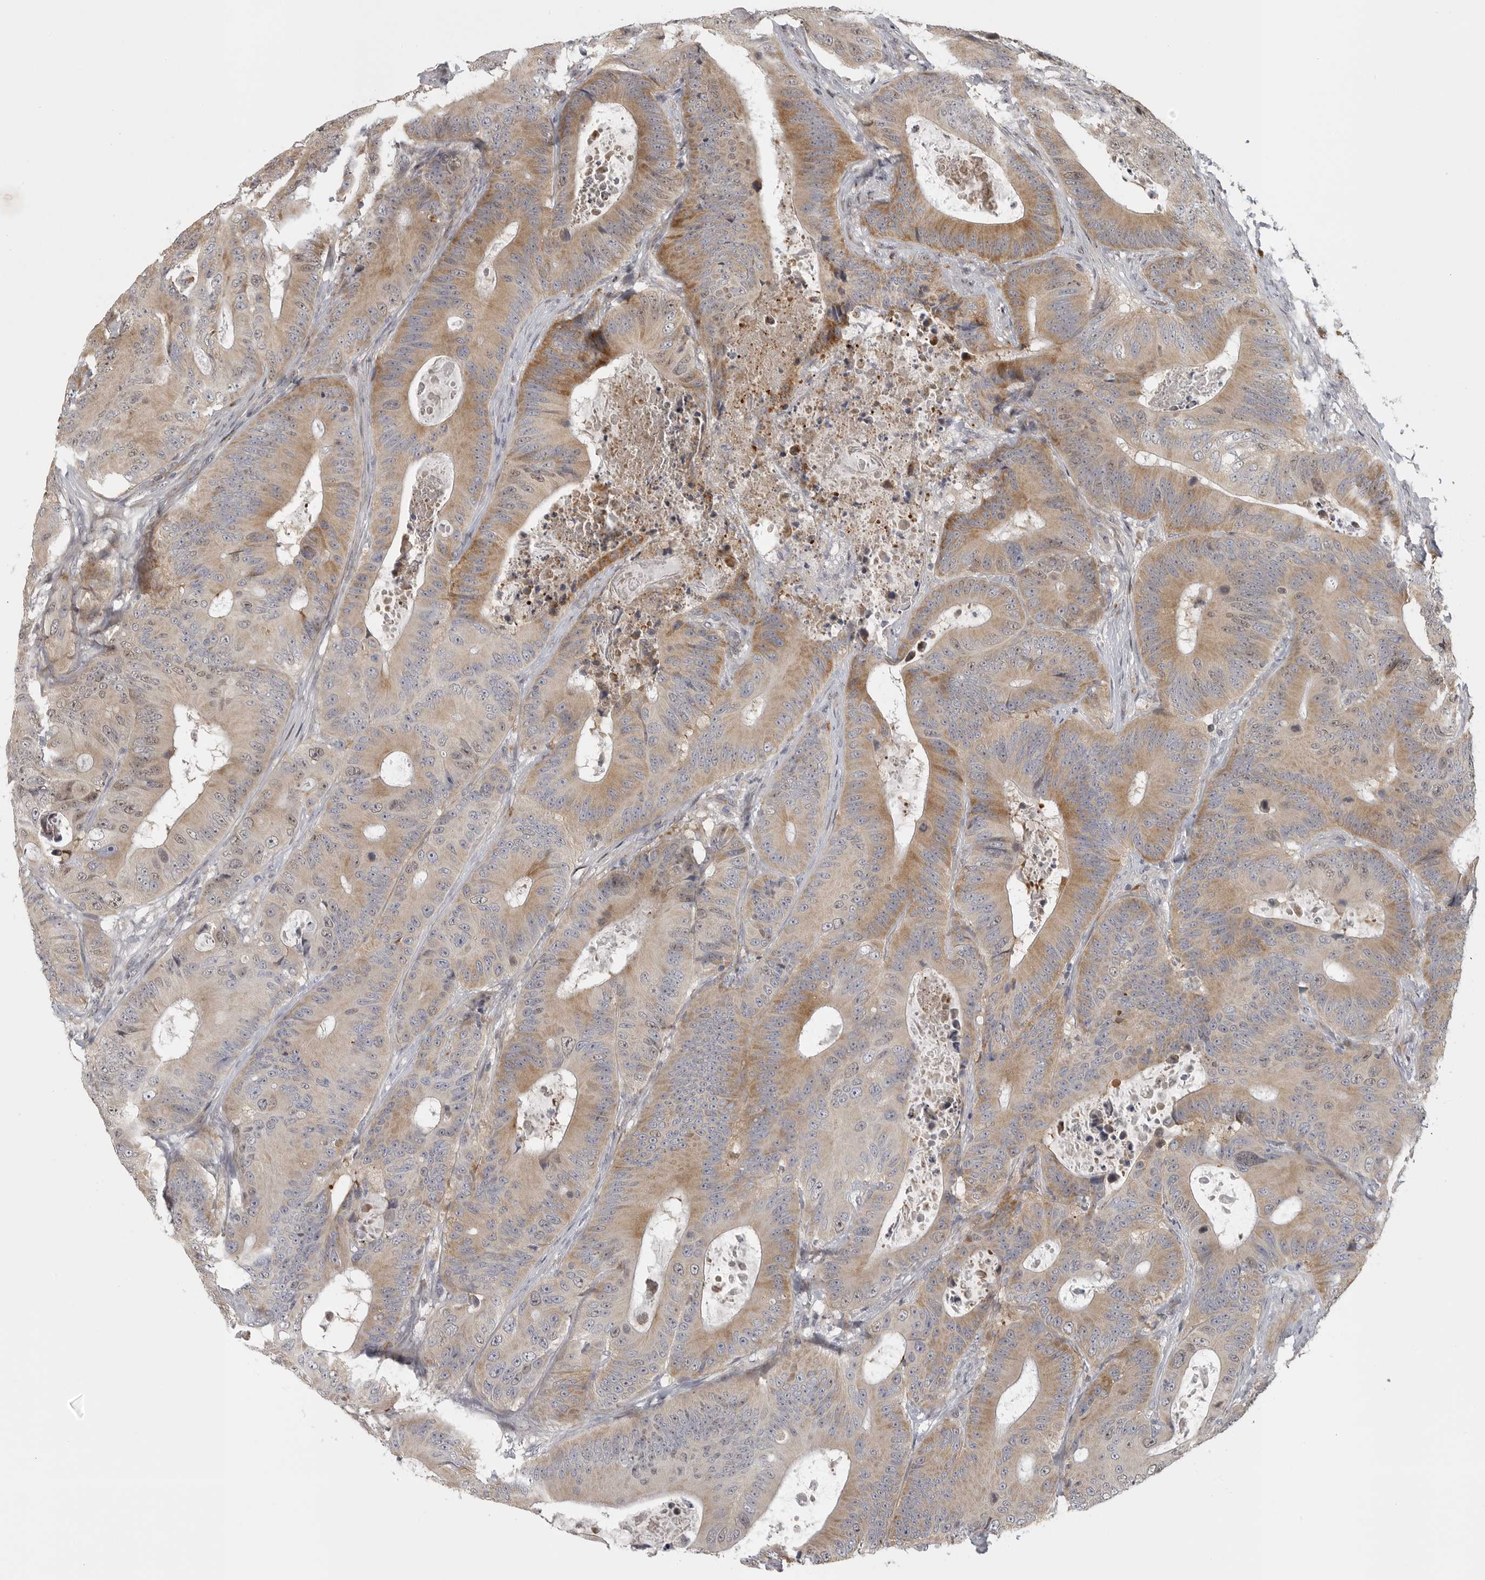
{"staining": {"intensity": "moderate", "quantity": ">75%", "location": "cytoplasmic/membranous,nuclear"}, "tissue": "colorectal cancer", "cell_type": "Tumor cells", "image_type": "cancer", "snomed": [{"axis": "morphology", "description": "Adenocarcinoma, NOS"}, {"axis": "topography", "description": "Colon"}], "caption": "This is an image of IHC staining of colorectal adenocarcinoma, which shows moderate staining in the cytoplasmic/membranous and nuclear of tumor cells.", "gene": "POLE2", "patient": {"sex": "male", "age": 83}}